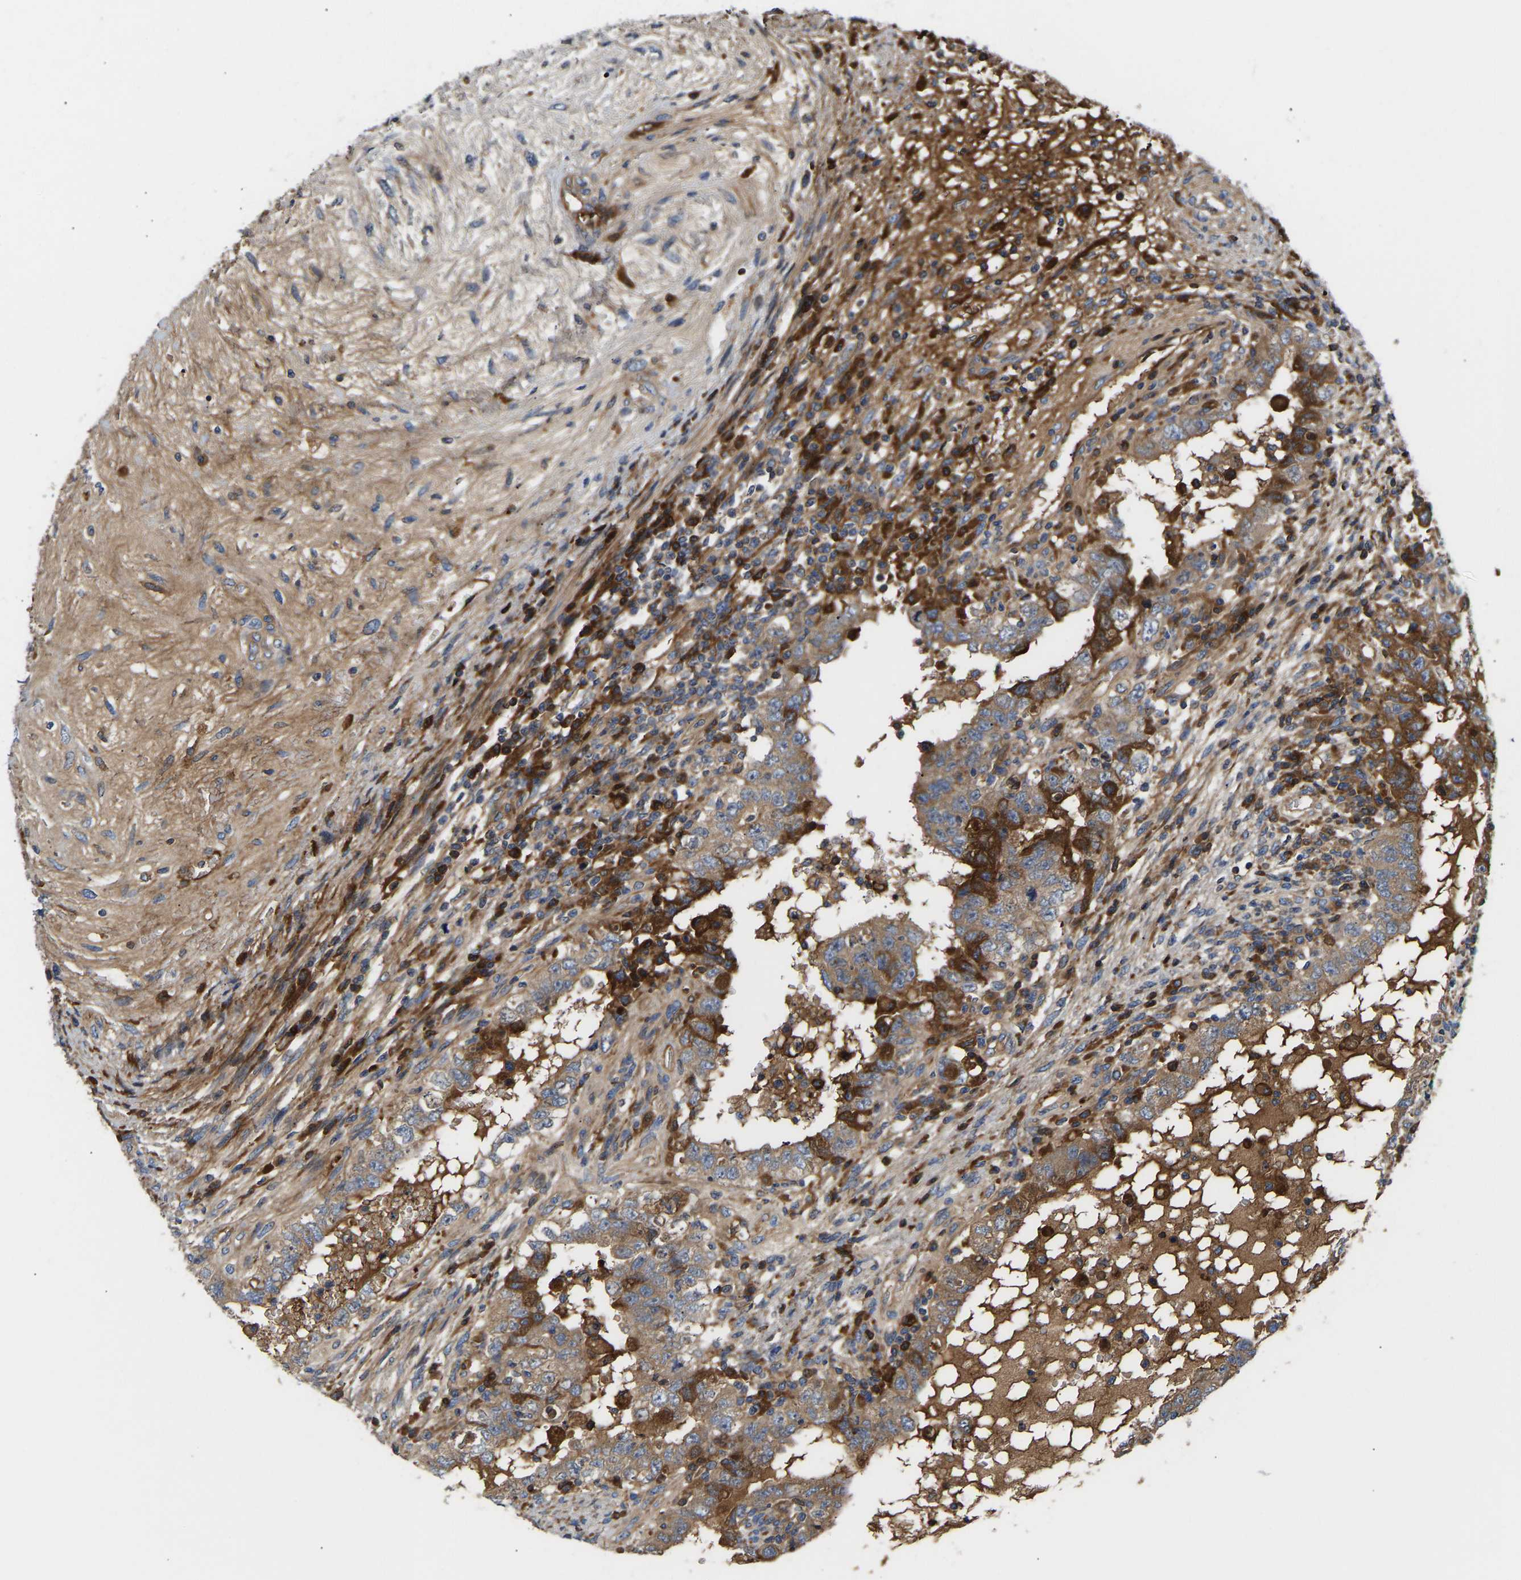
{"staining": {"intensity": "moderate", "quantity": ">75%", "location": "cytoplasmic/membranous"}, "tissue": "testis cancer", "cell_type": "Tumor cells", "image_type": "cancer", "snomed": [{"axis": "morphology", "description": "Carcinoma, Embryonal, NOS"}, {"axis": "topography", "description": "Testis"}], "caption": "Moderate cytoplasmic/membranous protein expression is identified in approximately >75% of tumor cells in embryonal carcinoma (testis).", "gene": "AIMP2", "patient": {"sex": "male", "age": 26}}